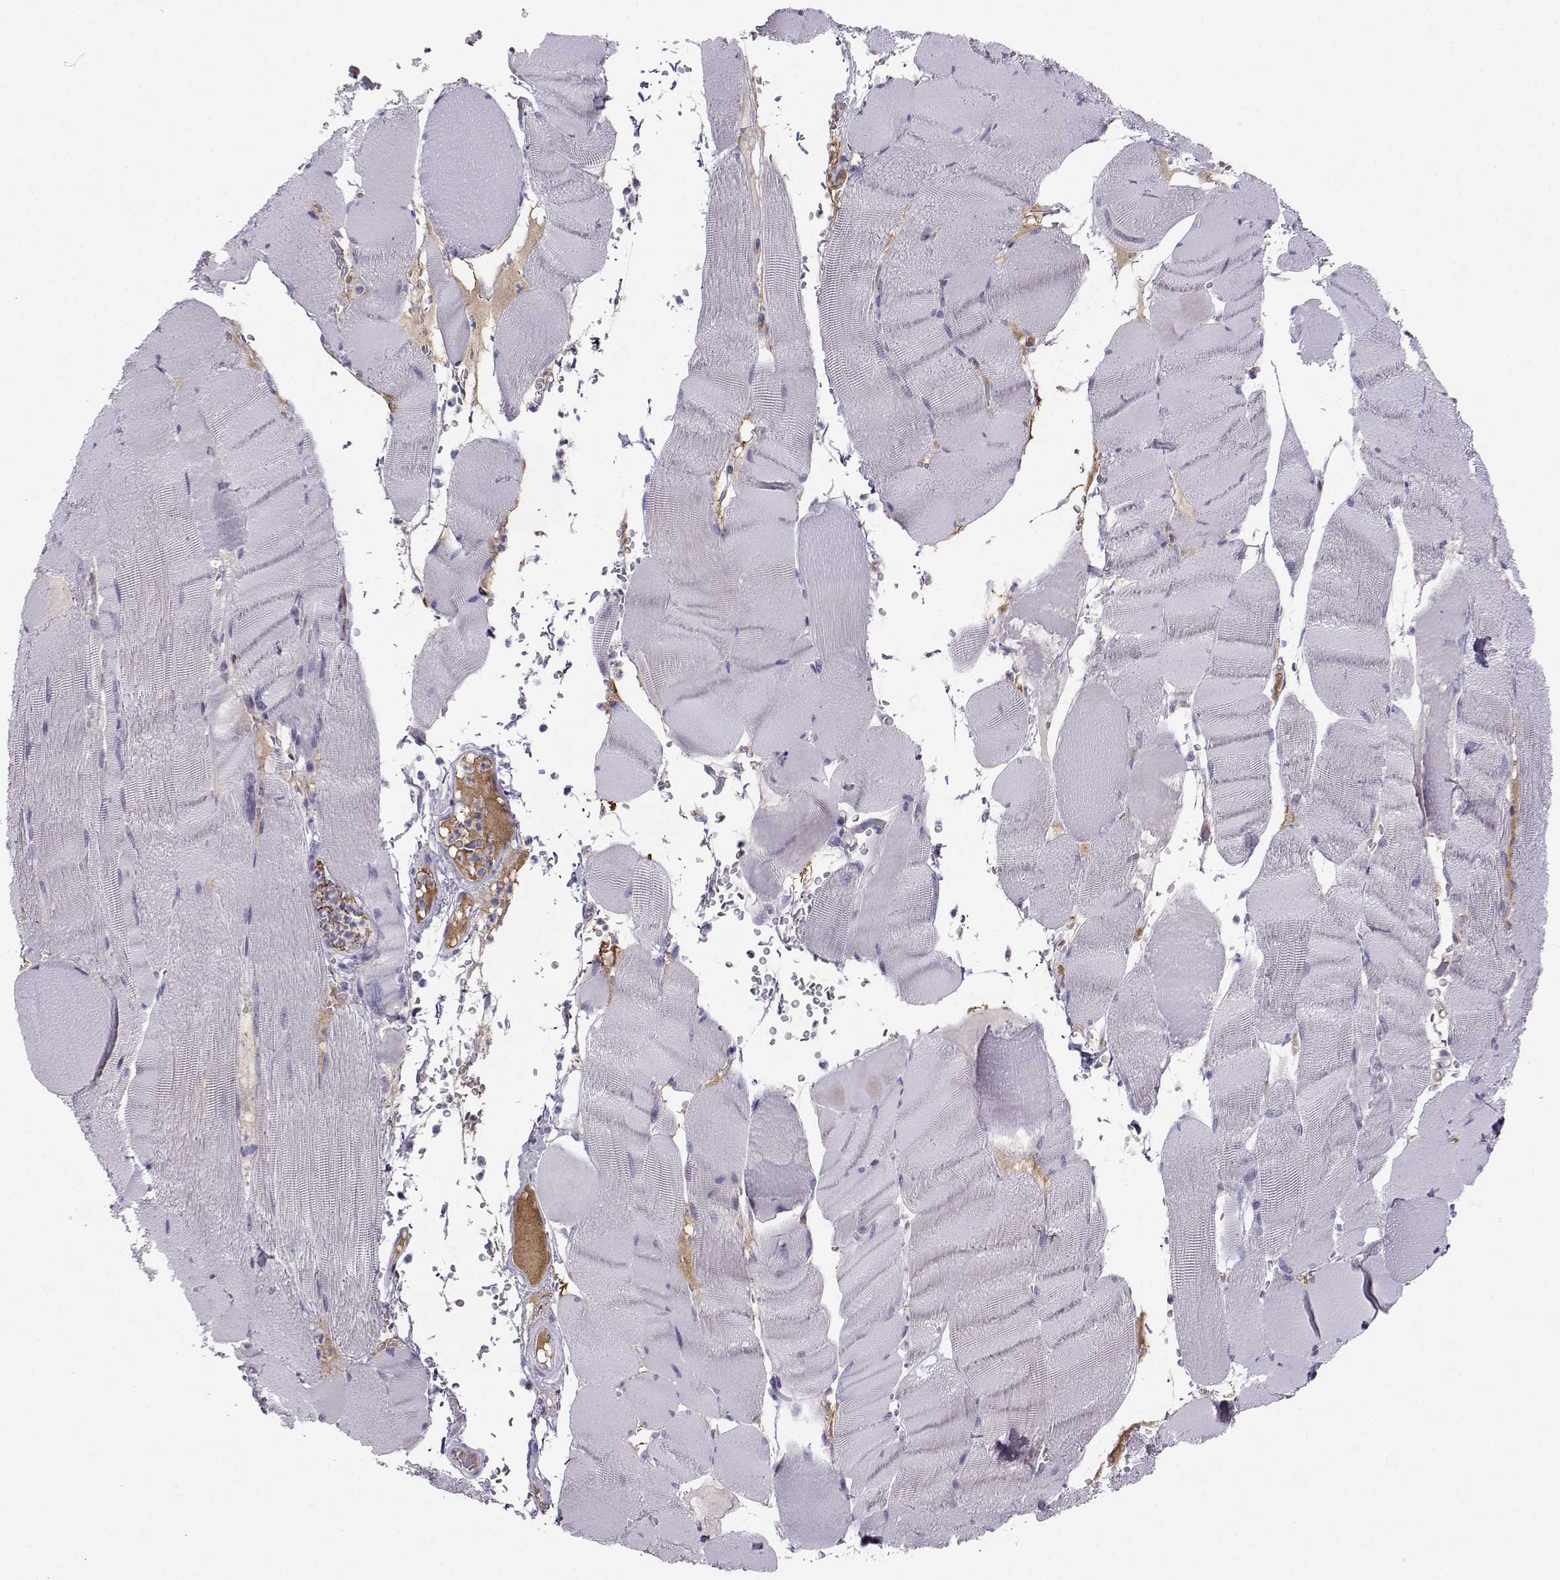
{"staining": {"intensity": "negative", "quantity": "none", "location": "none"}, "tissue": "skeletal muscle", "cell_type": "Myocytes", "image_type": "normal", "snomed": [{"axis": "morphology", "description": "Normal tissue, NOS"}, {"axis": "topography", "description": "Skeletal muscle"}], "caption": "High magnification brightfield microscopy of benign skeletal muscle stained with DAB (brown) and counterstained with hematoxylin (blue): myocytes show no significant positivity. (DAB (3,3'-diaminobenzidine) immunohistochemistry with hematoxylin counter stain).", "gene": "LHX1", "patient": {"sex": "male", "age": 56}}